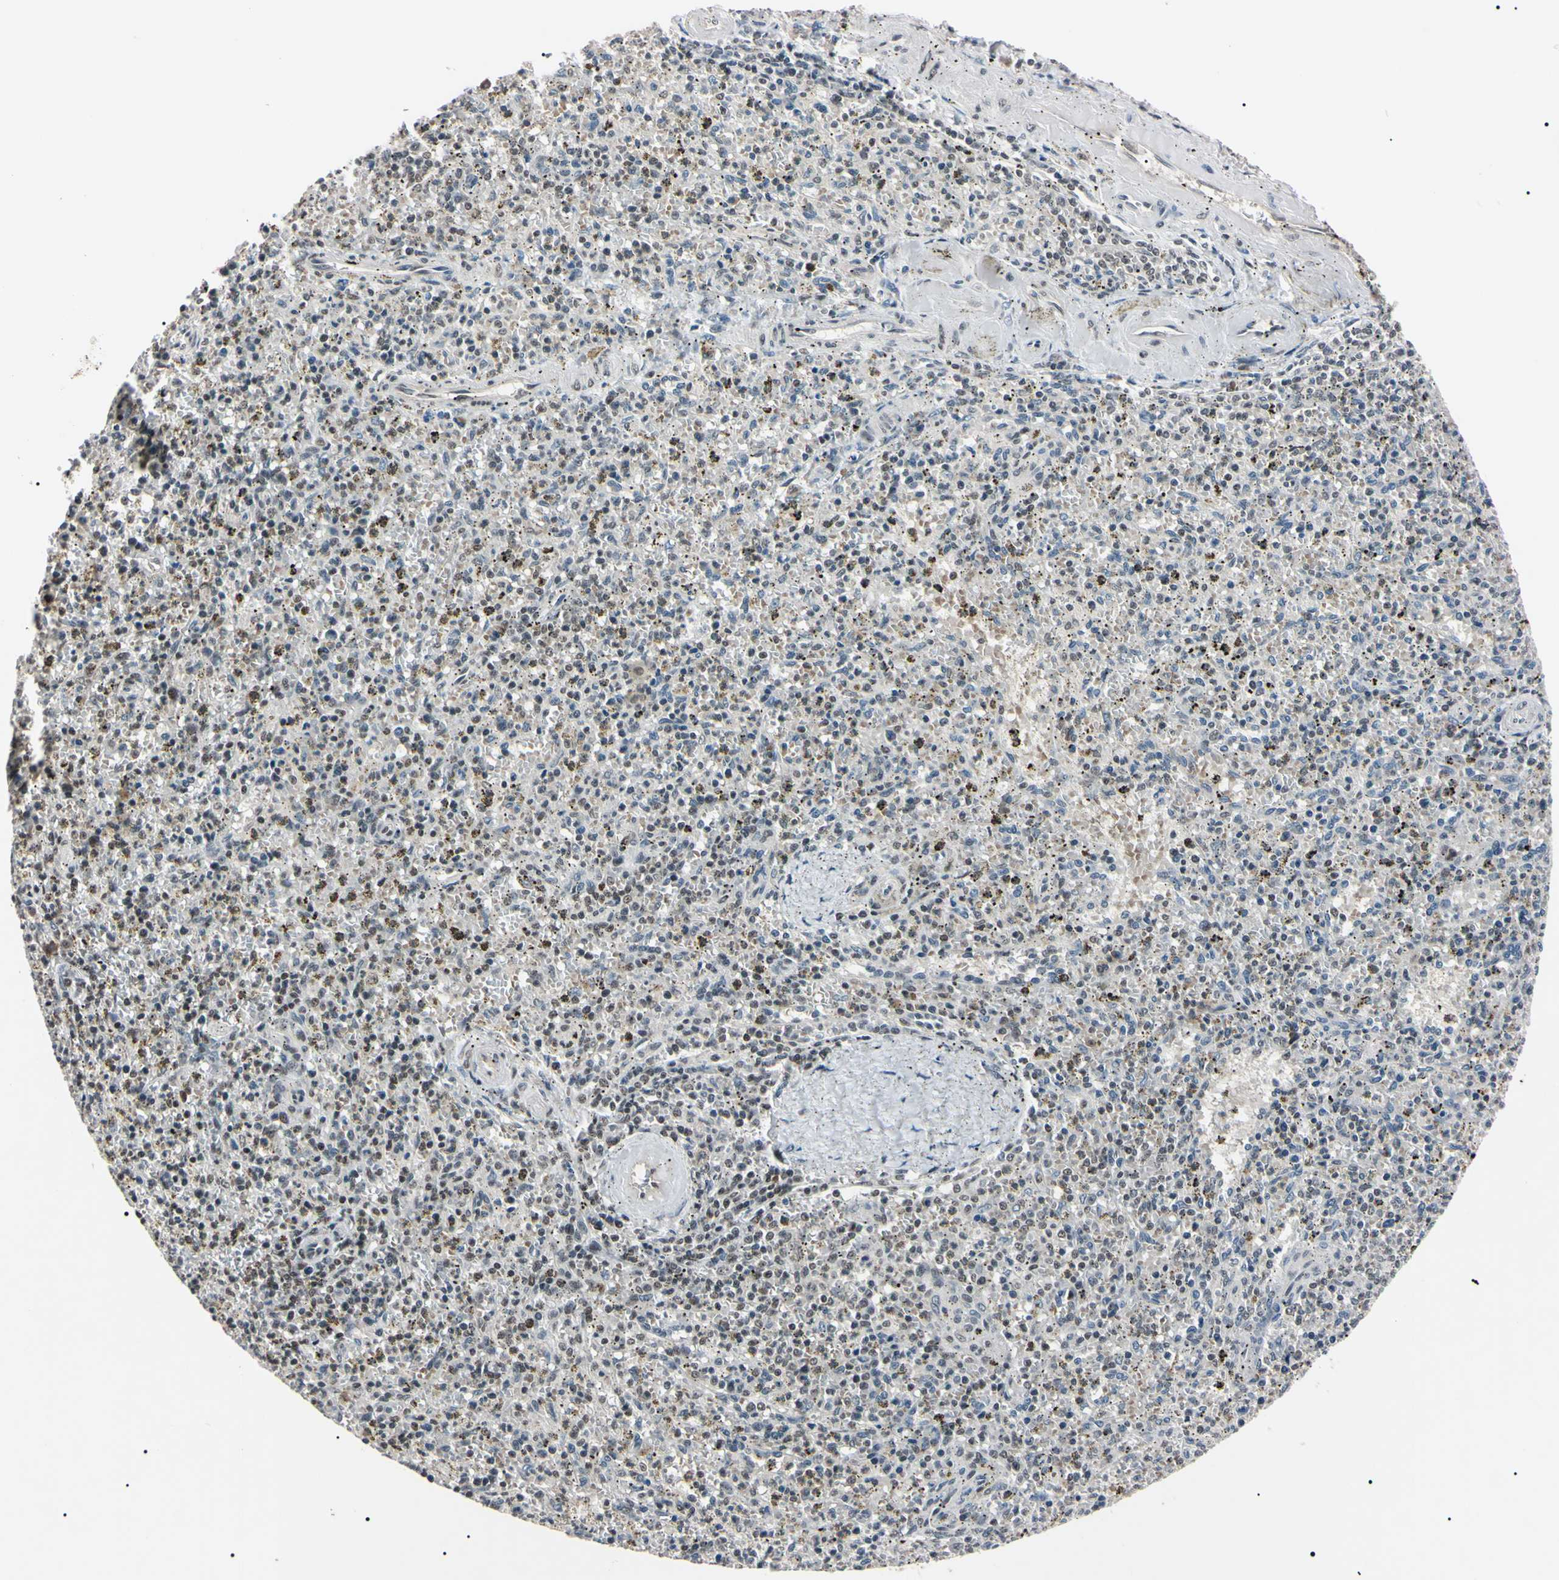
{"staining": {"intensity": "moderate", "quantity": "25%-75%", "location": "nuclear"}, "tissue": "spleen", "cell_type": "Cells in red pulp", "image_type": "normal", "snomed": [{"axis": "morphology", "description": "Normal tissue, NOS"}, {"axis": "topography", "description": "Spleen"}], "caption": "A high-resolution image shows immunohistochemistry staining of benign spleen, which shows moderate nuclear positivity in approximately 25%-75% of cells in red pulp. The protein is shown in brown color, while the nuclei are stained blue.", "gene": "YY1", "patient": {"sex": "male", "age": 72}}